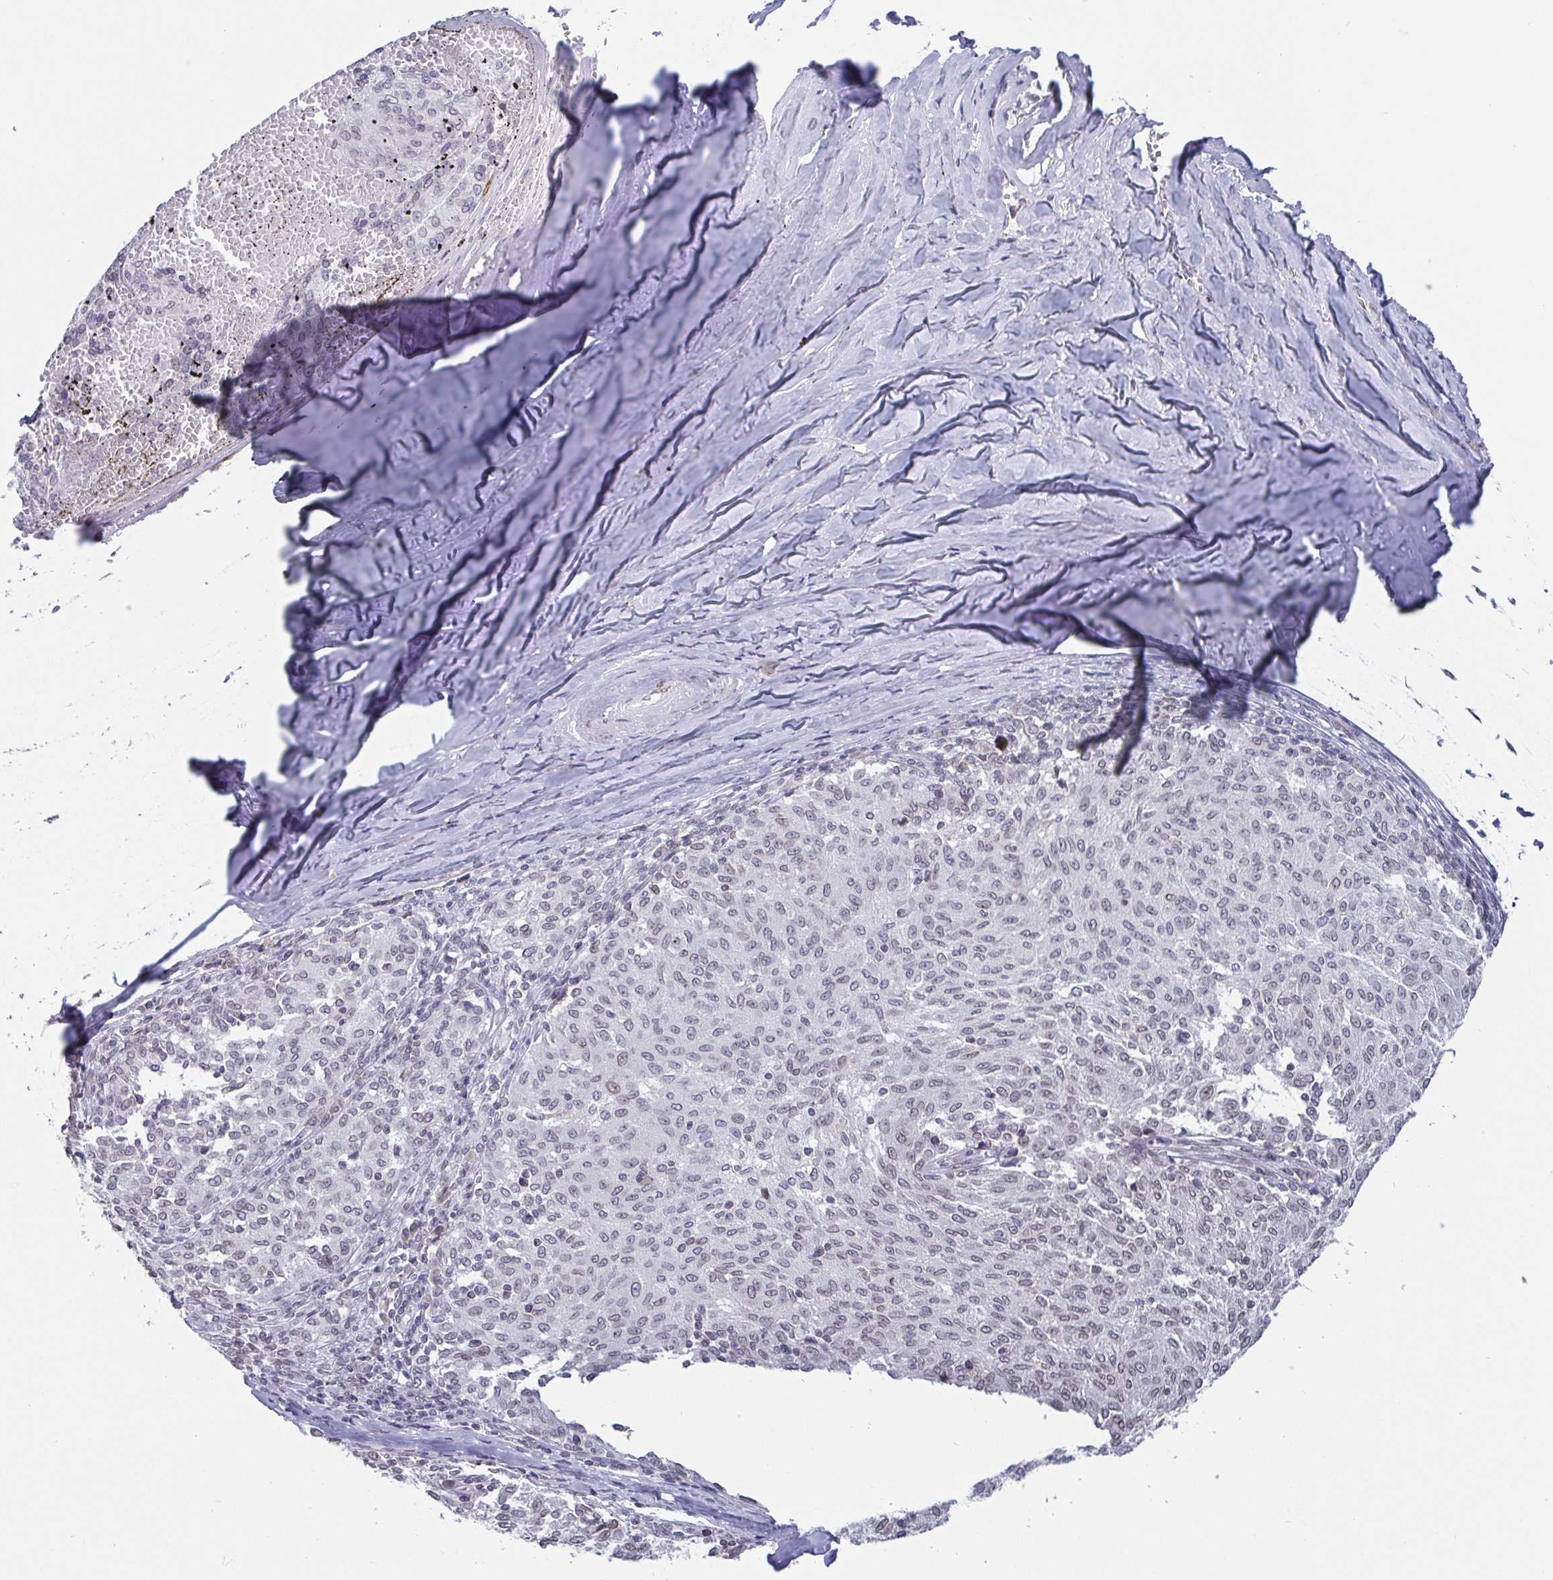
{"staining": {"intensity": "negative", "quantity": "none", "location": "none"}, "tissue": "melanoma", "cell_type": "Tumor cells", "image_type": "cancer", "snomed": [{"axis": "morphology", "description": "Malignant melanoma, NOS"}, {"axis": "topography", "description": "Skin"}], "caption": "A micrograph of human malignant melanoma is negative for staining in tumor cells.", "gene": "EMD", "patient": {"sex": "female", "age": 72}}